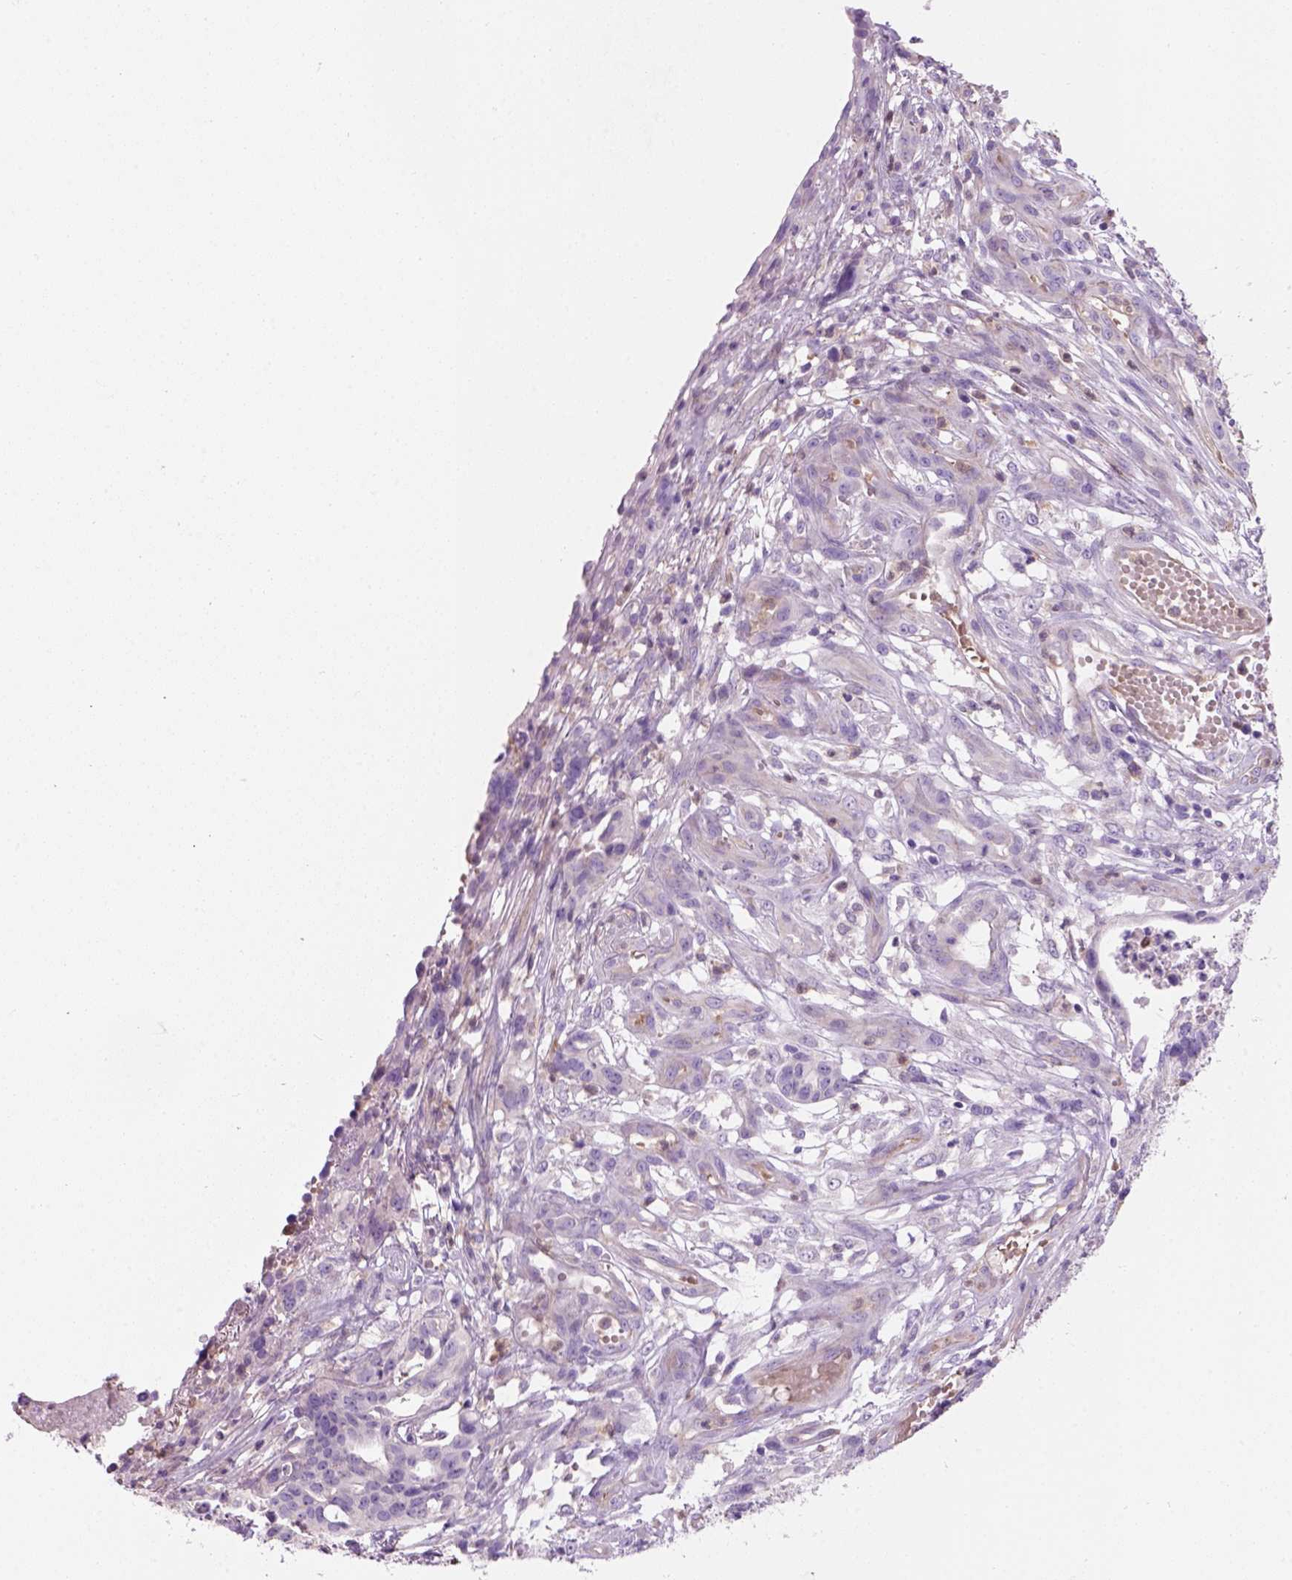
{"staining": {"intensity": "negative", "quantity": "none", "location": "none"}, "tissue": "stomach cancer", "cell_type": "Tumor cells", "image_type": "cancer", "snomed": [{"axis": "morphology", "description": "Adenocarcinoma, NOS"}, {"axis": "topography", "description": "Stomach, upper"}], "caption": "IHC micrograph of neoplastic tissue: human stomach cancer (adenocarcinoma) stained with DAB (3,3'-diaminobenzidine) displays no significant protein expression in tumor cells. The staining is performed using DAB (3,3'-diaminobenzidine) brown chromogen with nuclei counter-stained in using hematoxylin.", "gene": "CD84", "patient": {"sex": "female", "age": 67}}